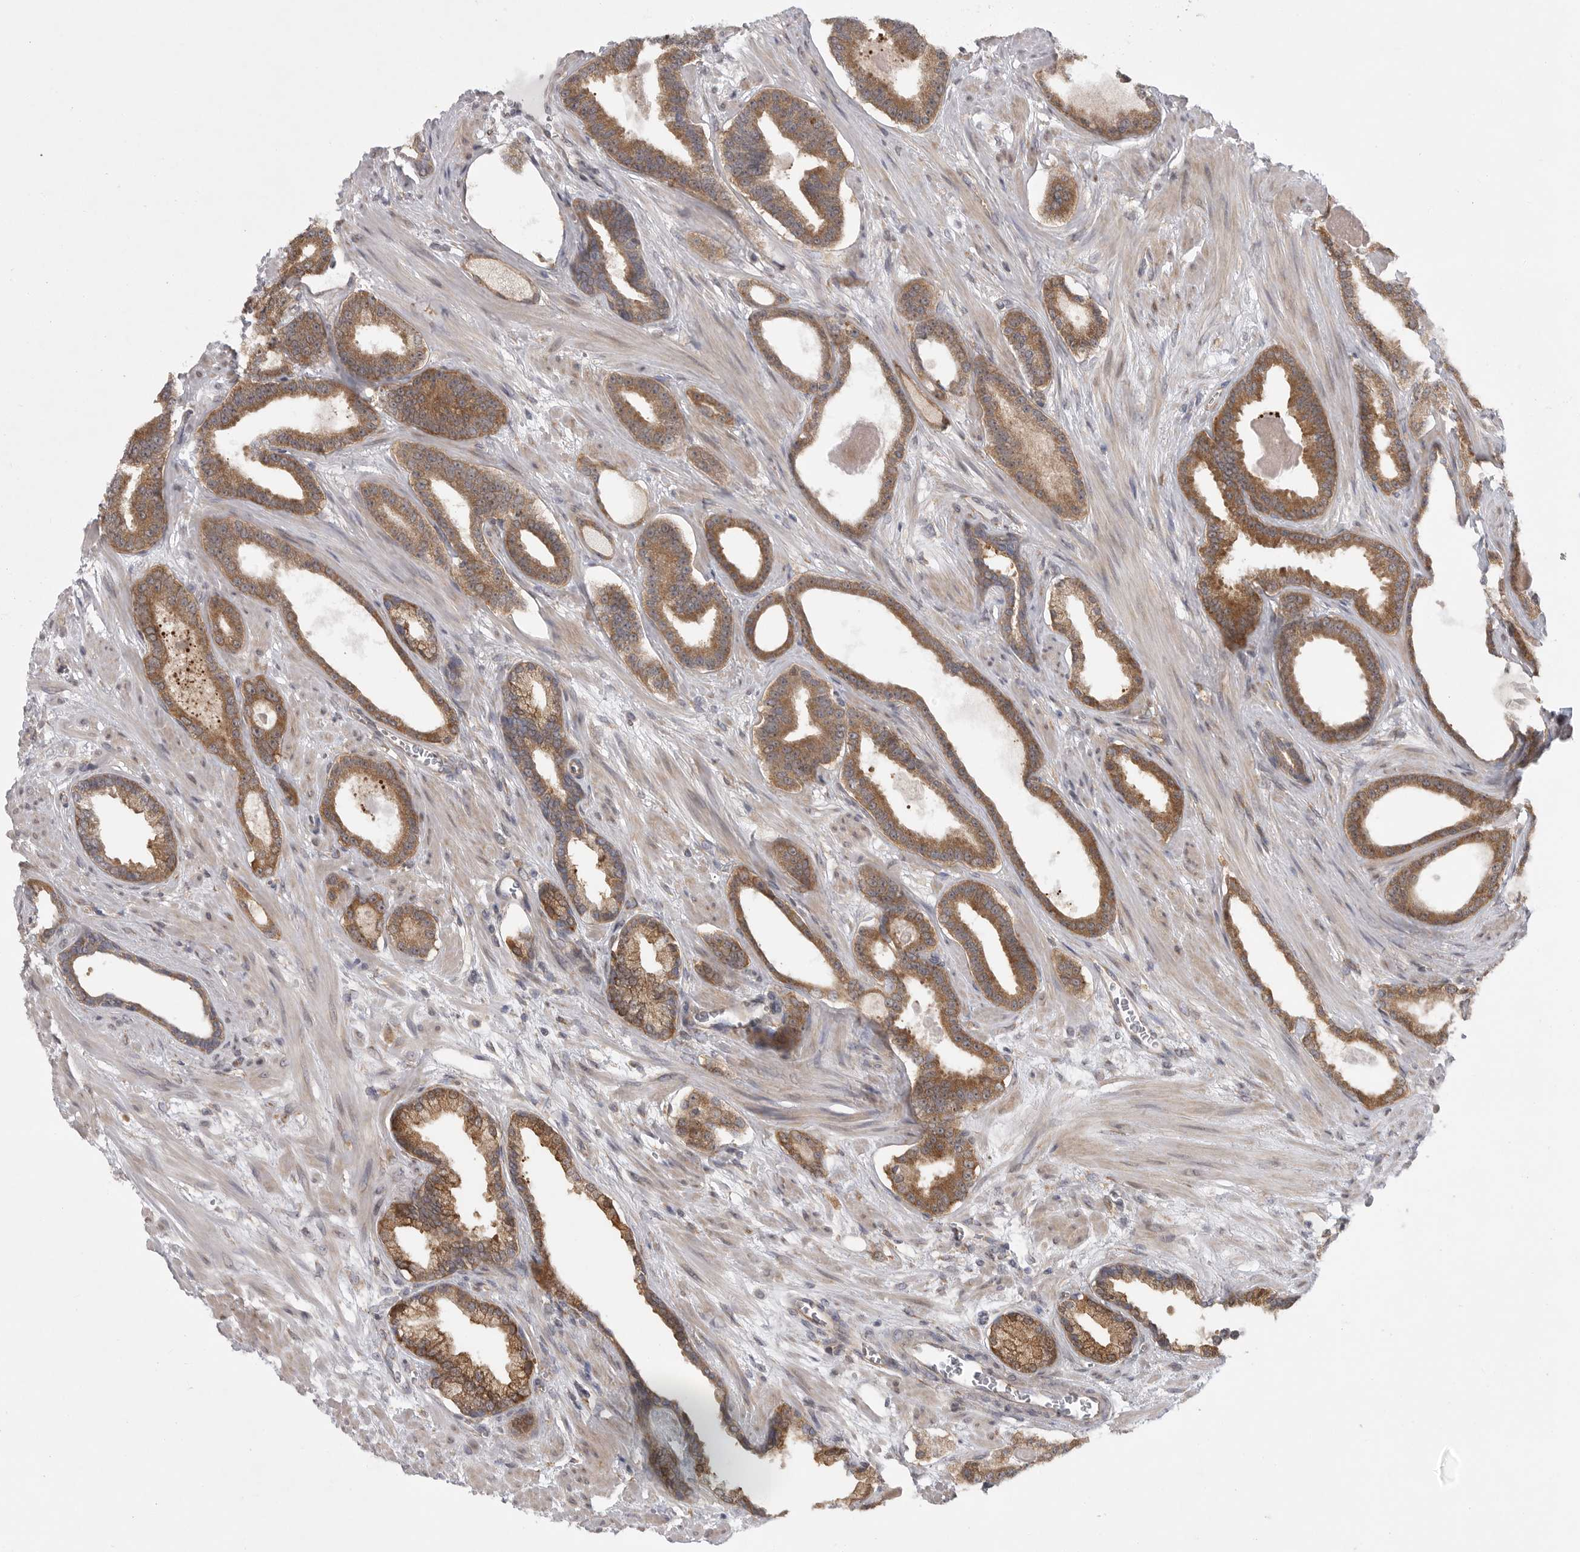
{"staining": {"intensity": "moderate", "quantity": ">75%", "location": "cytoplasmic/membranous"}, "tissue": "prostate cancer", "cell_type": "Tumor cells", "image_type": "cancer", "snomed": [{"axis": "morphology", "description": "Adenocarcinoma, Low grade"}, {"axis": "topography", "description": "Prostate"}], "caption": "A brown stain highlights moderate cytoplasmic/membranous expression of a protein in prostate cancer tumor cells.", "gene": "FBXO43", "patient": {"sex": "male", "age": 70}}